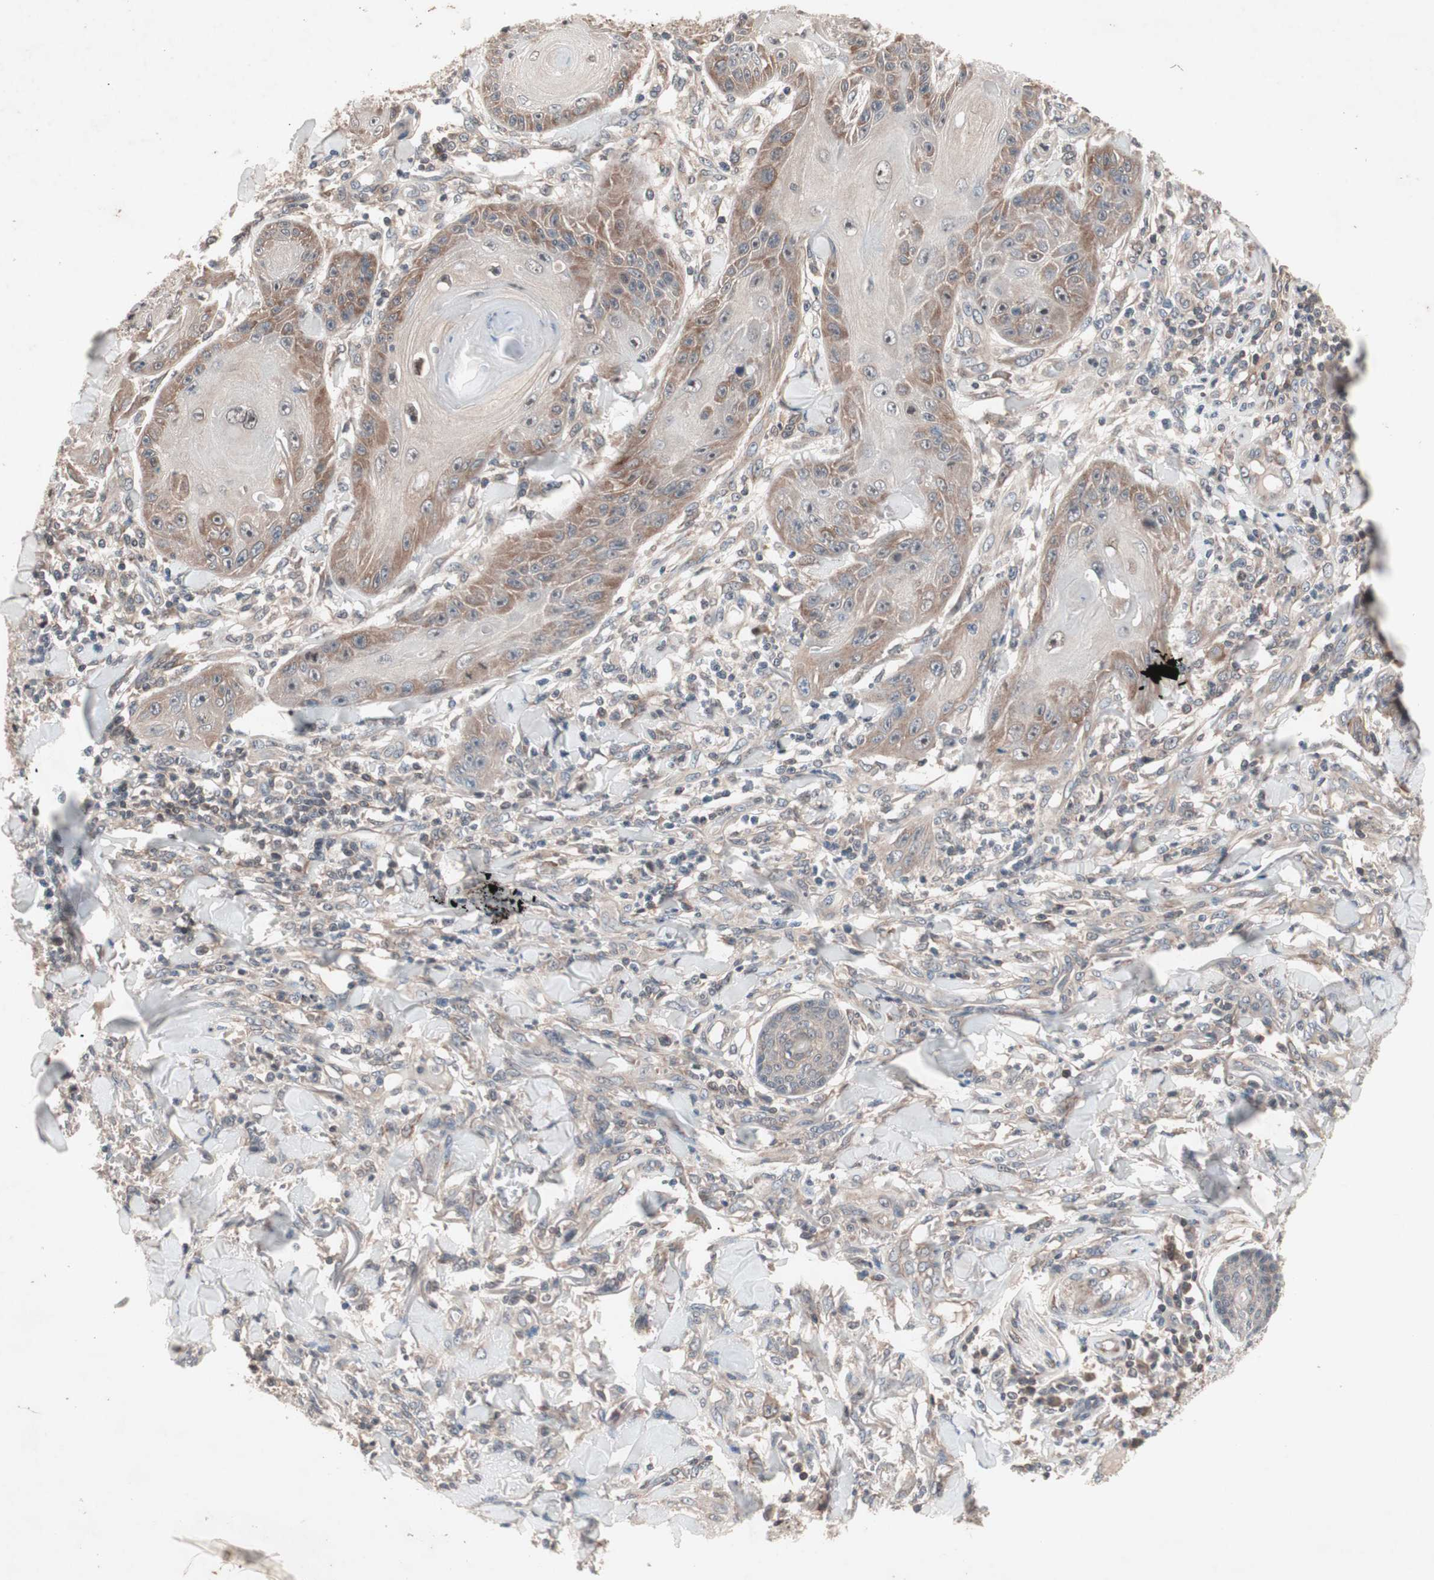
{"staining": {"intensity": "weak", "quantity": "25%-75%", "location": "cytoplasmic/membranous,nuclear"}, "tissue": "skin cancer", "cell_type": "Tumor cells", "image_type": "cancer", "snomed": [{"axis": "morphology", "description": "Squamous cell carcinoma, NOS"}, {"axis": "topography", "description": "Skin"}], "caption": "Immunohistochemistry (IHC) (DAB) staining of human squamous cell carcinoma (skin) shows weak cytoplasmic/membranous and nuclear protein positivity in approximately 25%-75% of tumor cells.", "gene": "IRS1", "patient": {"sex": "female", "age": 78}}